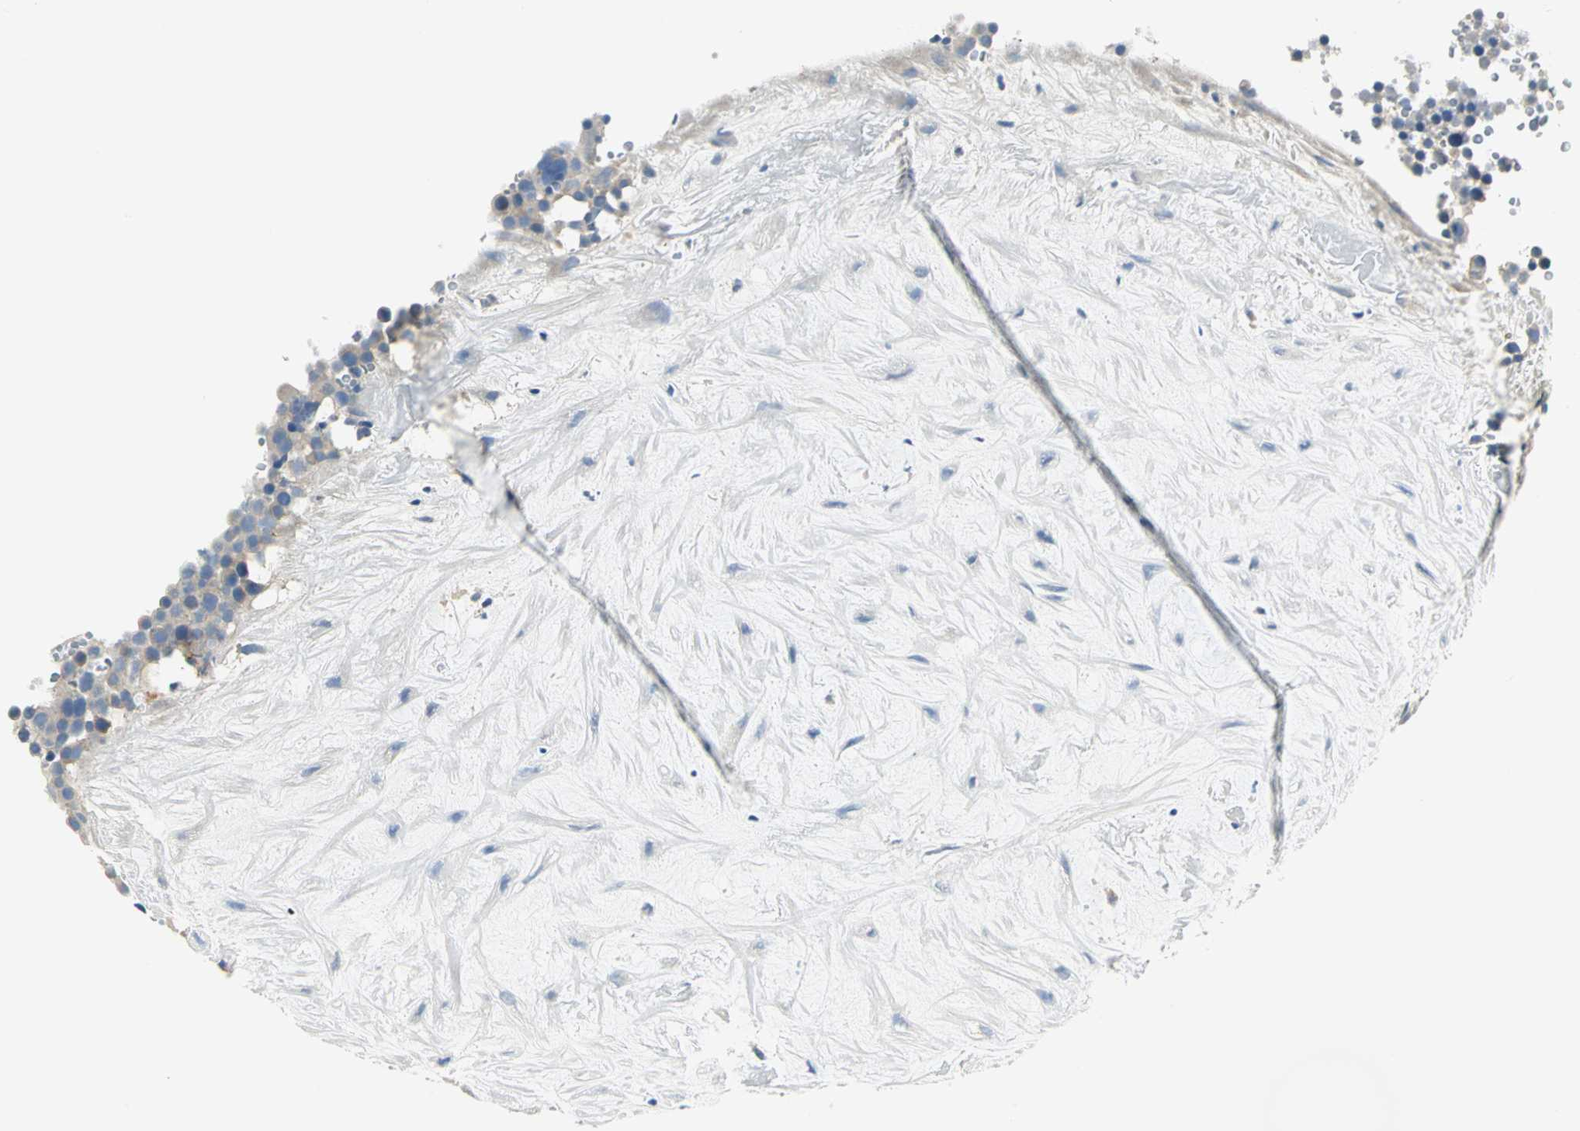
{"staining": {"intensity": "negative", "quantity": "none", "location": "none"}, "tissue": "testis cancer", "cell_type": "Tumor cells", "image_type": "cancer", "snomed": [{"axis": "morphology", "description": "Seminoma, NOS"}, {"axis": "topography", "description": "Testis"}], "caption": "Immunohistochemistry (IHC) histopathology image of human testis seminoma stained for a protein (brown), which exhibits no positivity in tumor cells.", "gene": "RIPOR1", "patient": {"sex": "male", "age": 71}}